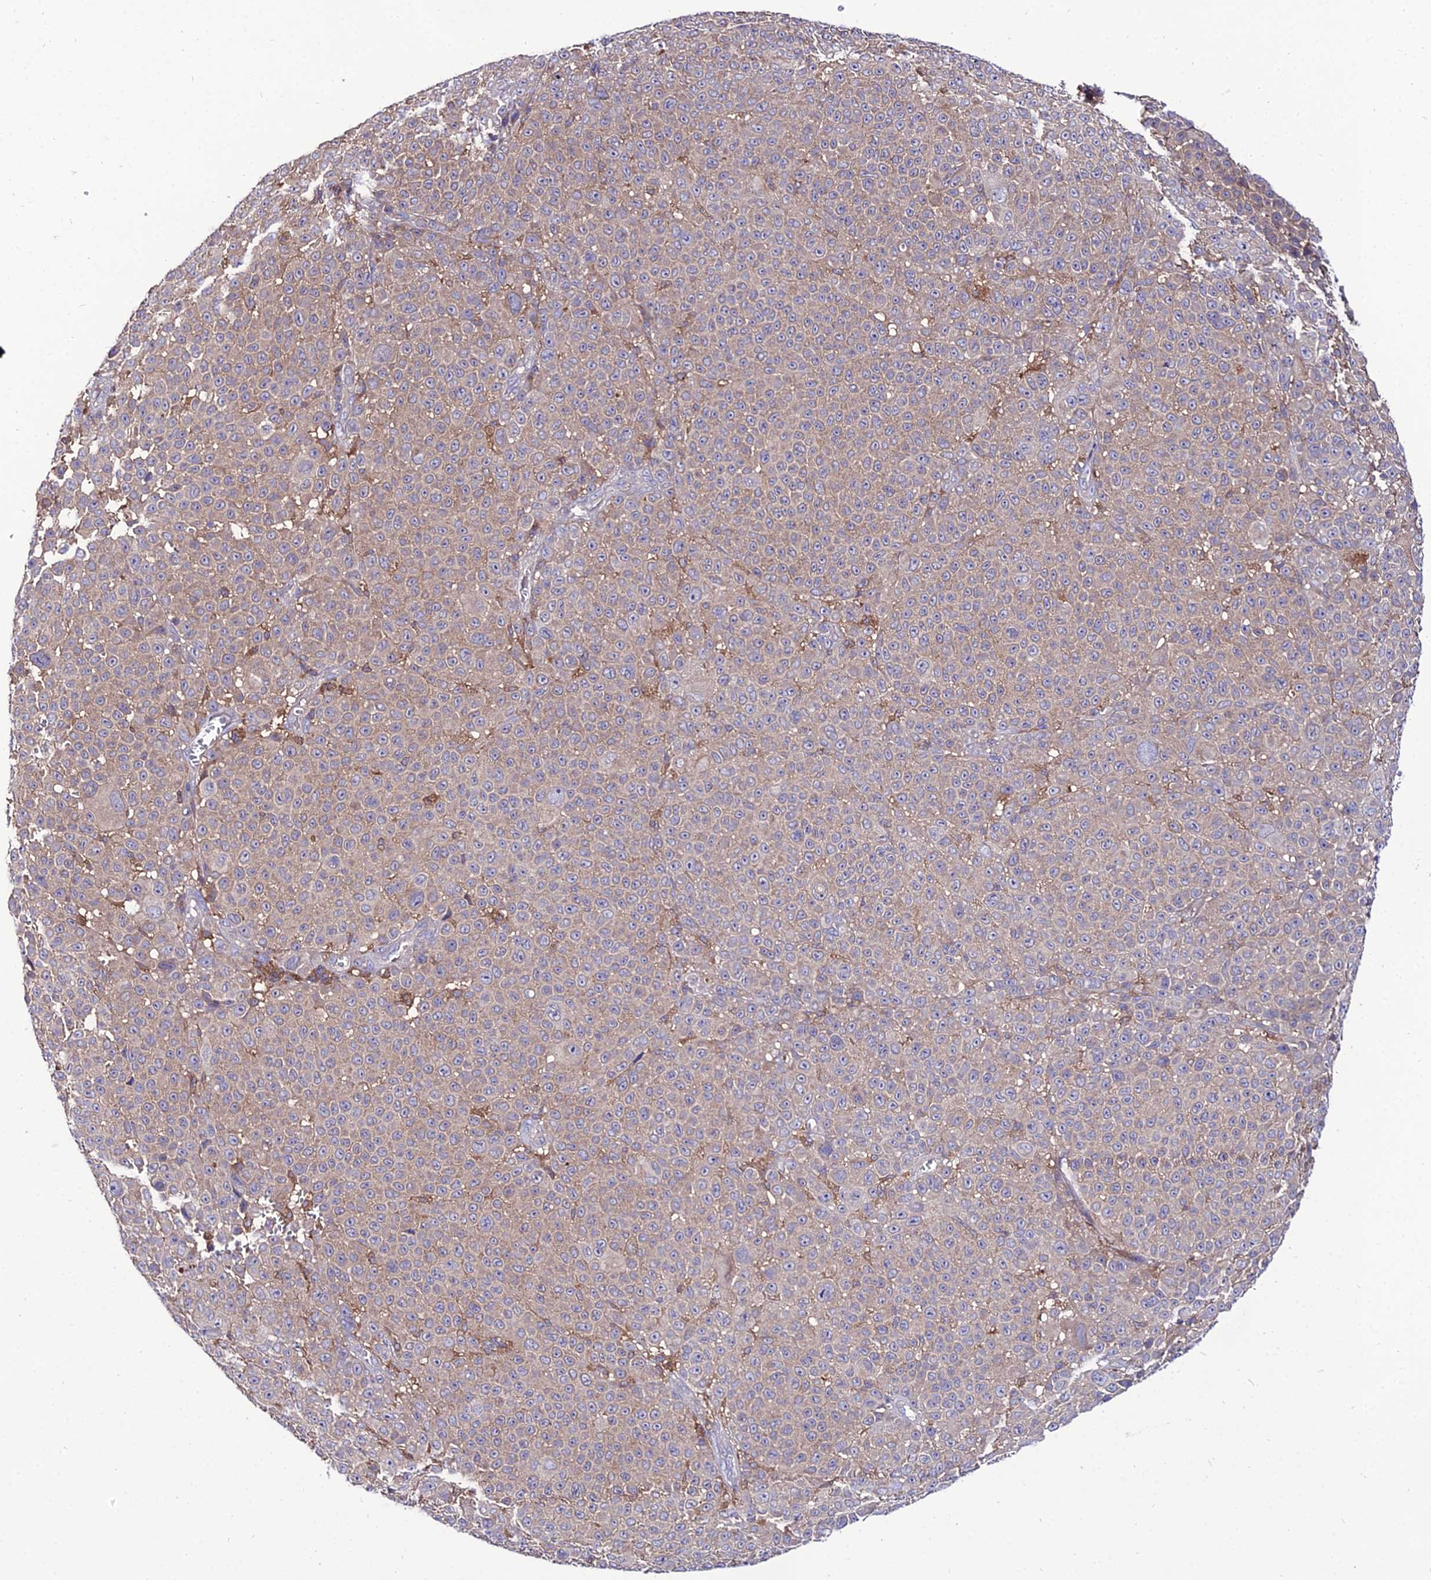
{"staining": {"intensity": "weak", "quantity": "<25%", "location": "cytoplasmic/membranous"}, "tissue": "melanoma", "cell_type": "Tumor cells", "image_type": "cancer", "snomed": [{"axis": "morphology", "description": "Malignant melanoma, NOS"}, {"axis": "topography", "description": "Skin"}], "caption": "The micrograph demonstrates no significant staining in tumor cells of malignant melanoma.", "gene": "C2orf69", "patient": {"sex": "female", "age": 94}}